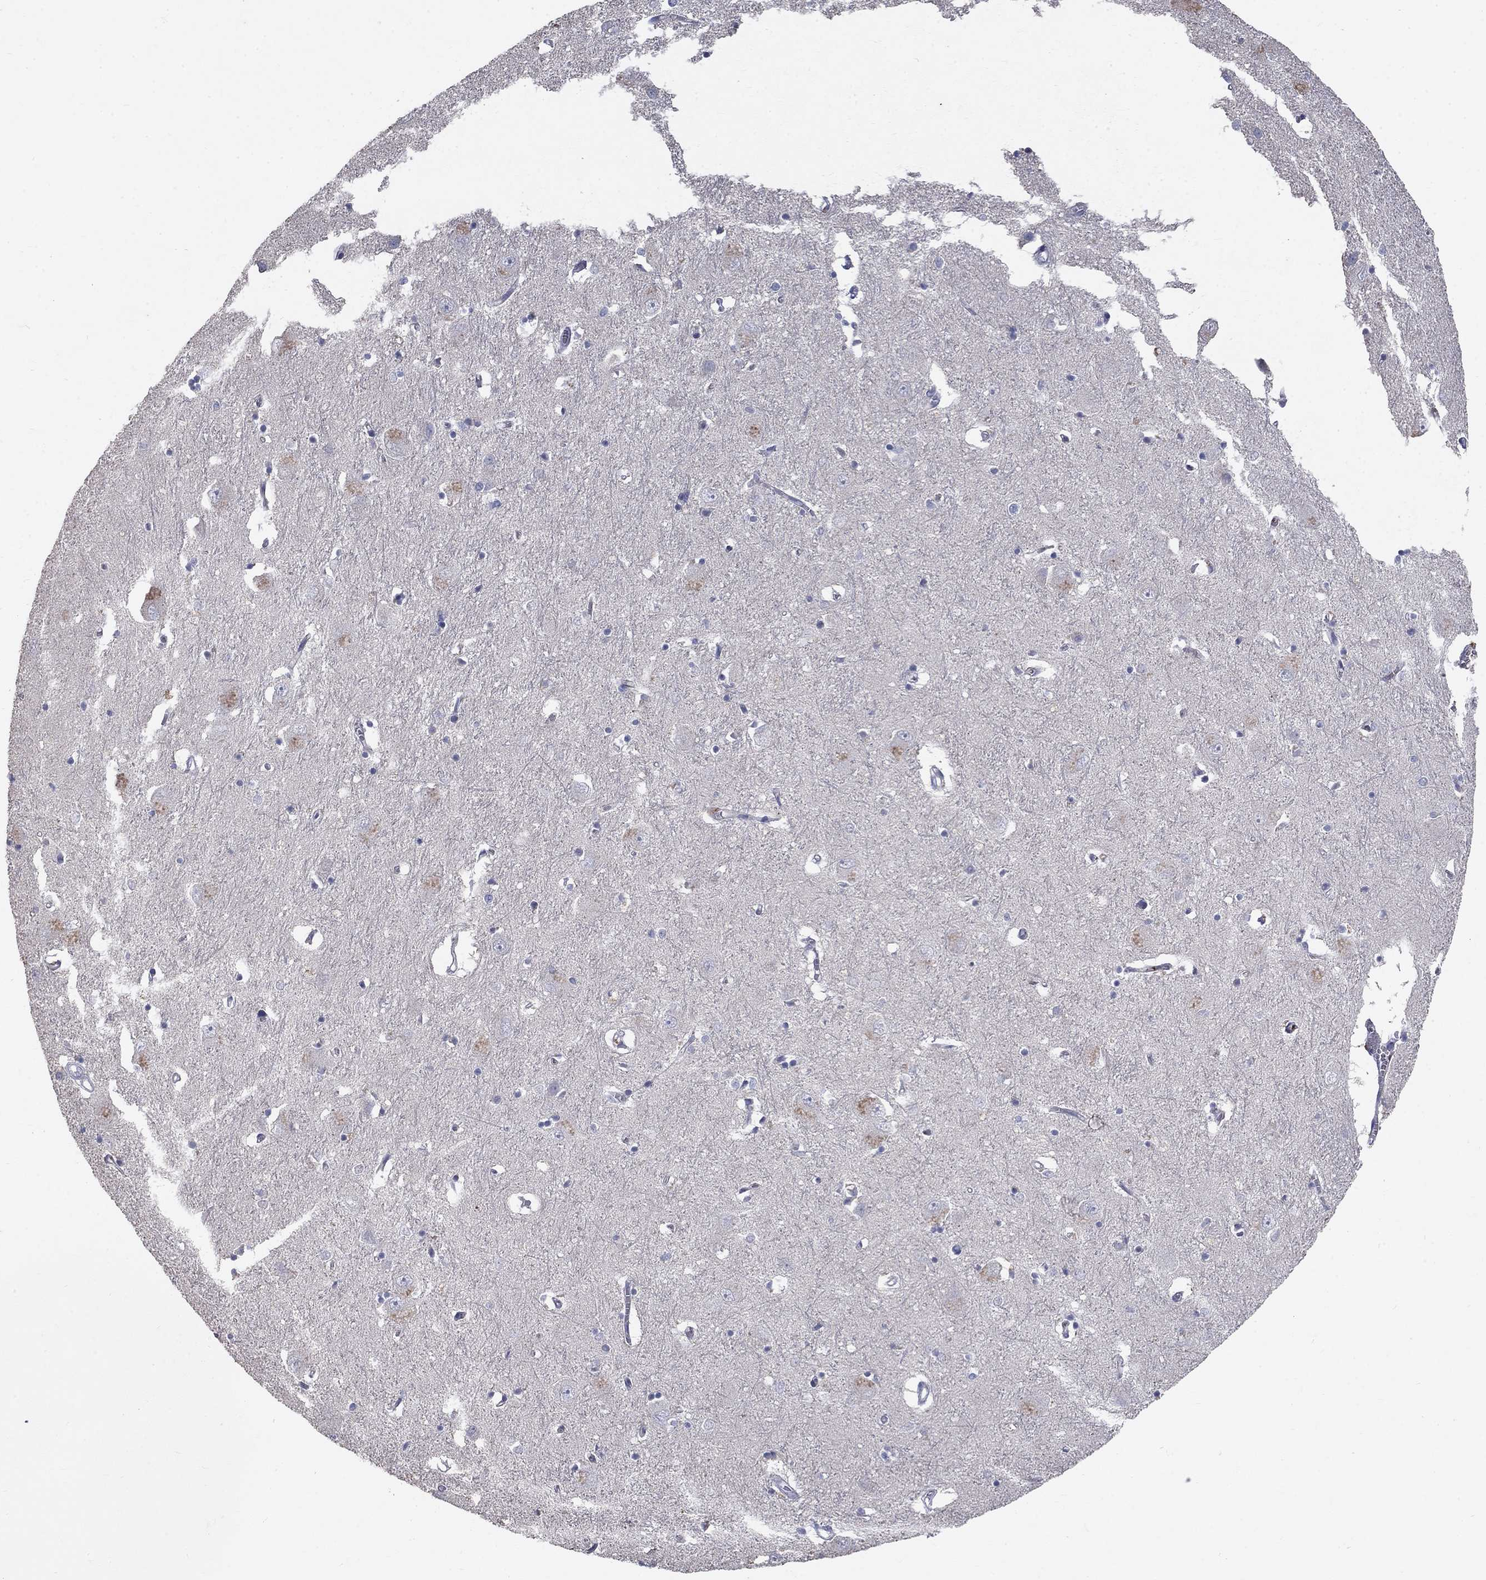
{"staining": {"intensity": "strong", "quantity": "<25%", "location": "cytoplasmic/membranous"}, "tissue": "caudate", "cell_type": "Glial cells", "image_type": "normal", "snomed": [{"axis": "morphology", "description": "Normal tissue, NOS"}, {"axis": "topography", "description": "Lateral ventricle wall"}], "caption": "This image exhibits normal caudate stained with immunohistochemistry to label a protein in brown. The cytoplasmic/membranous of glial cells show strong positivity for the protein. Nuclei are counter-stained blue.", "gene": "PTH1R", "patient": {"sex": "male", "age": 54}}